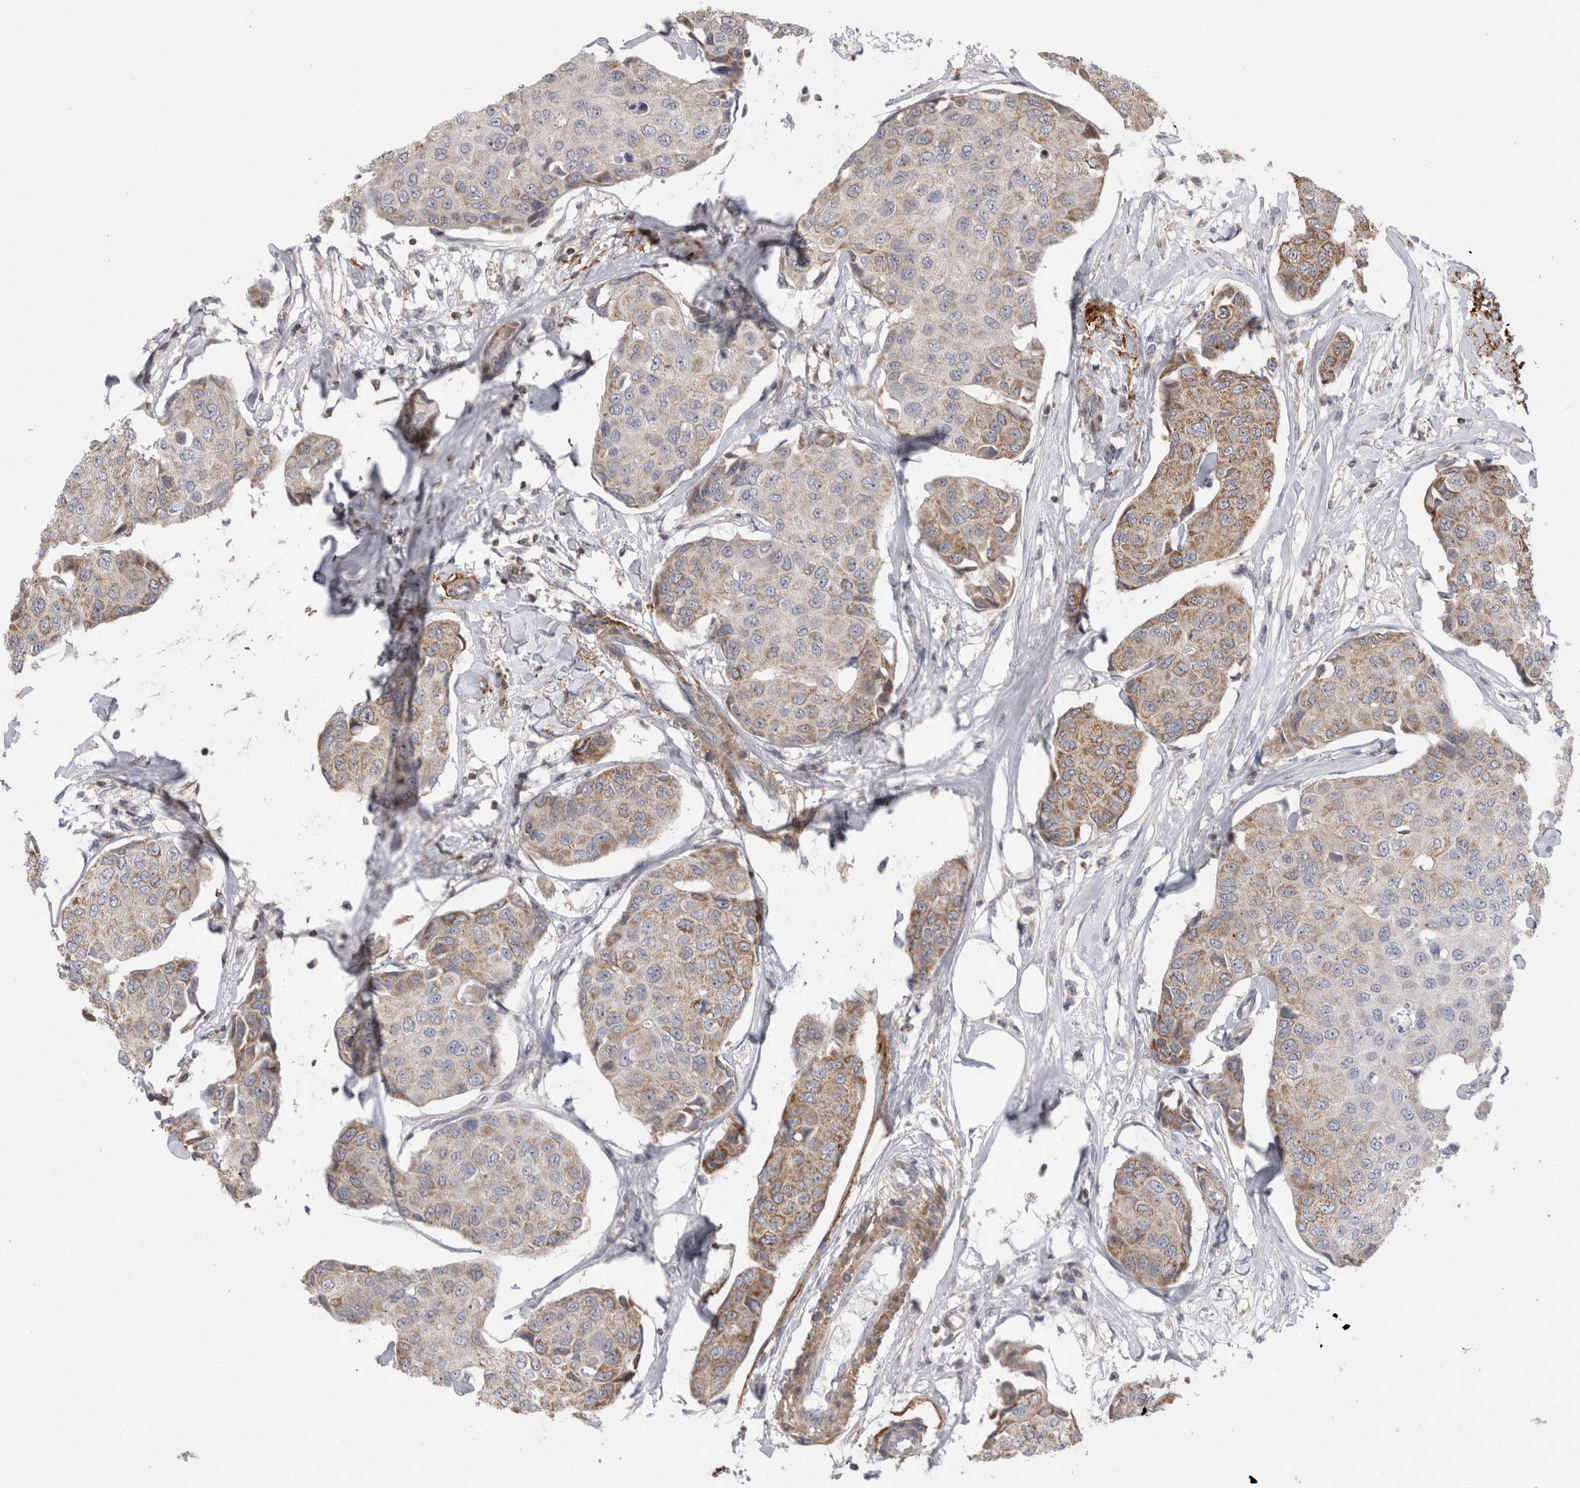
{"staining": {"intensity": "moderate", "quantity": "25%-75%", "location": "cytoplasmic/membranous"}, "tissue": "breast cancer", "cell_type": "Tumor cells", "image_type": "cancer", "snomed": [{"axis": "morphology", "description": "Duct carcinoma"}, {"axis": "topography", "description": "Breast"}], "caption": "Invasive ductal carcinoma (breast) was stained to show a protein in brown. There is medium levels of moderate cytoplasmic/membranous expression in approximately 25%-75% of tumor cells.", "gene": "DARS2", "patient": {"sex": "female", "age": 80}}